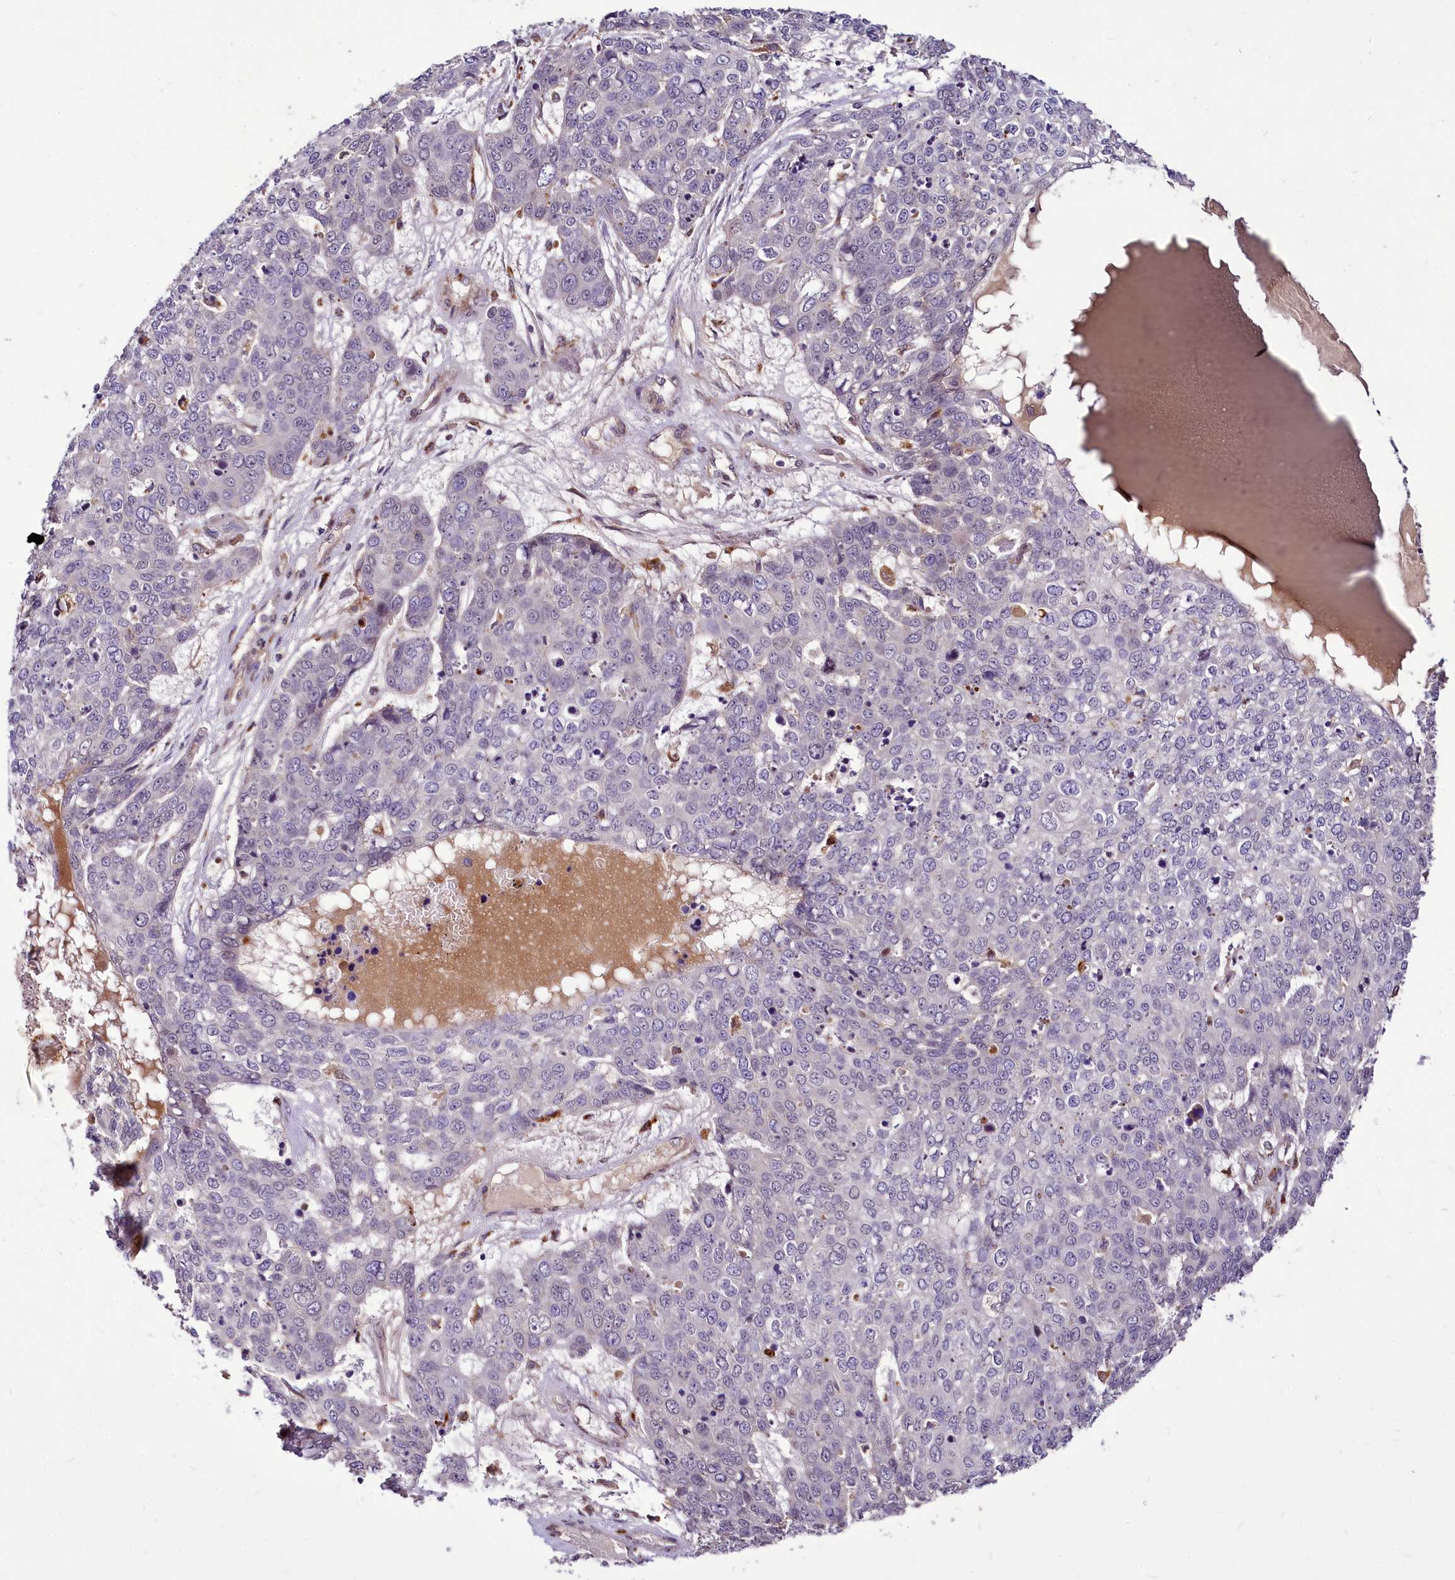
{"staining": {"intensity": "negative", "quantity": "none", "location": "none"}, "tissue": "skin cancer", "cell_type": "Tumor cells", "image_type": "cancer", "snomed": [{"axis": "morphology", "description": "Squamous cell carcinoma, NOS"}, {"axis": "topography", "description": "Skin"}], "caption": "This is a image of immunohistochemistry (IHC) staining of squamous cell carcinoma (skin), which shows no expression in tumor cells.", "gene": "C11orf86", "patient": {"sex": "male", "age": 71}}